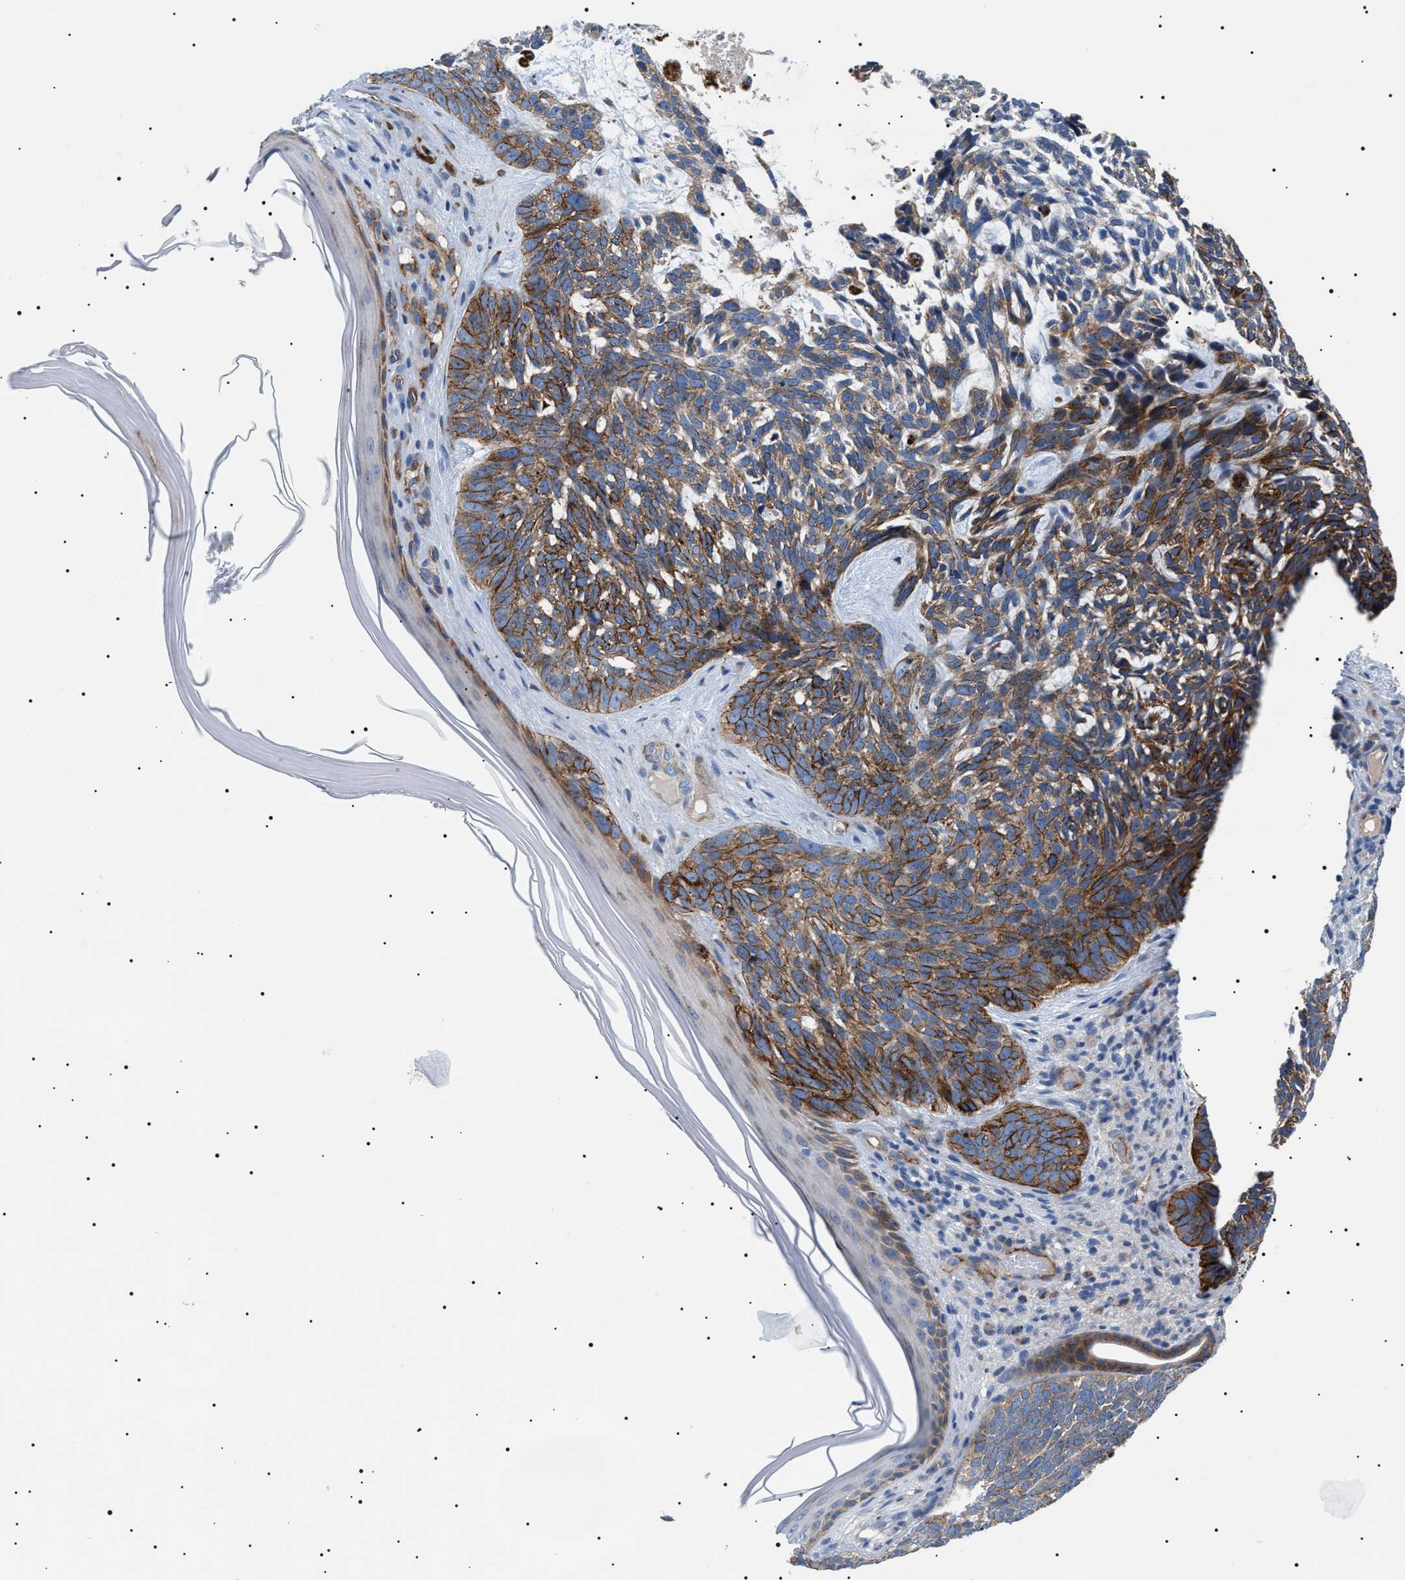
{"staining": {"intensity": "strong", "quantity": ">75%", "location": "cytoplasmic/membranous"}, "tissue": "skin cancer", "cell_type": "Tumor cells", "image_type": "cancer", "snomed": [{"axis": "morphology", "description": "Basal cell carcinoma"}, {"axis": "topography", "description": "Skin"}, {"axis": "topography", "description": "Skin of head"}], "caption": "Approximately >75% of tumor cells in basal cell carcinoma (skin) demonstrate strong cytoplasmic/membranous protein staining as visualized by brown immunohistochemical staining.", "gene": "TMEM222", "patient": {"sex": "female", "age": 85}}